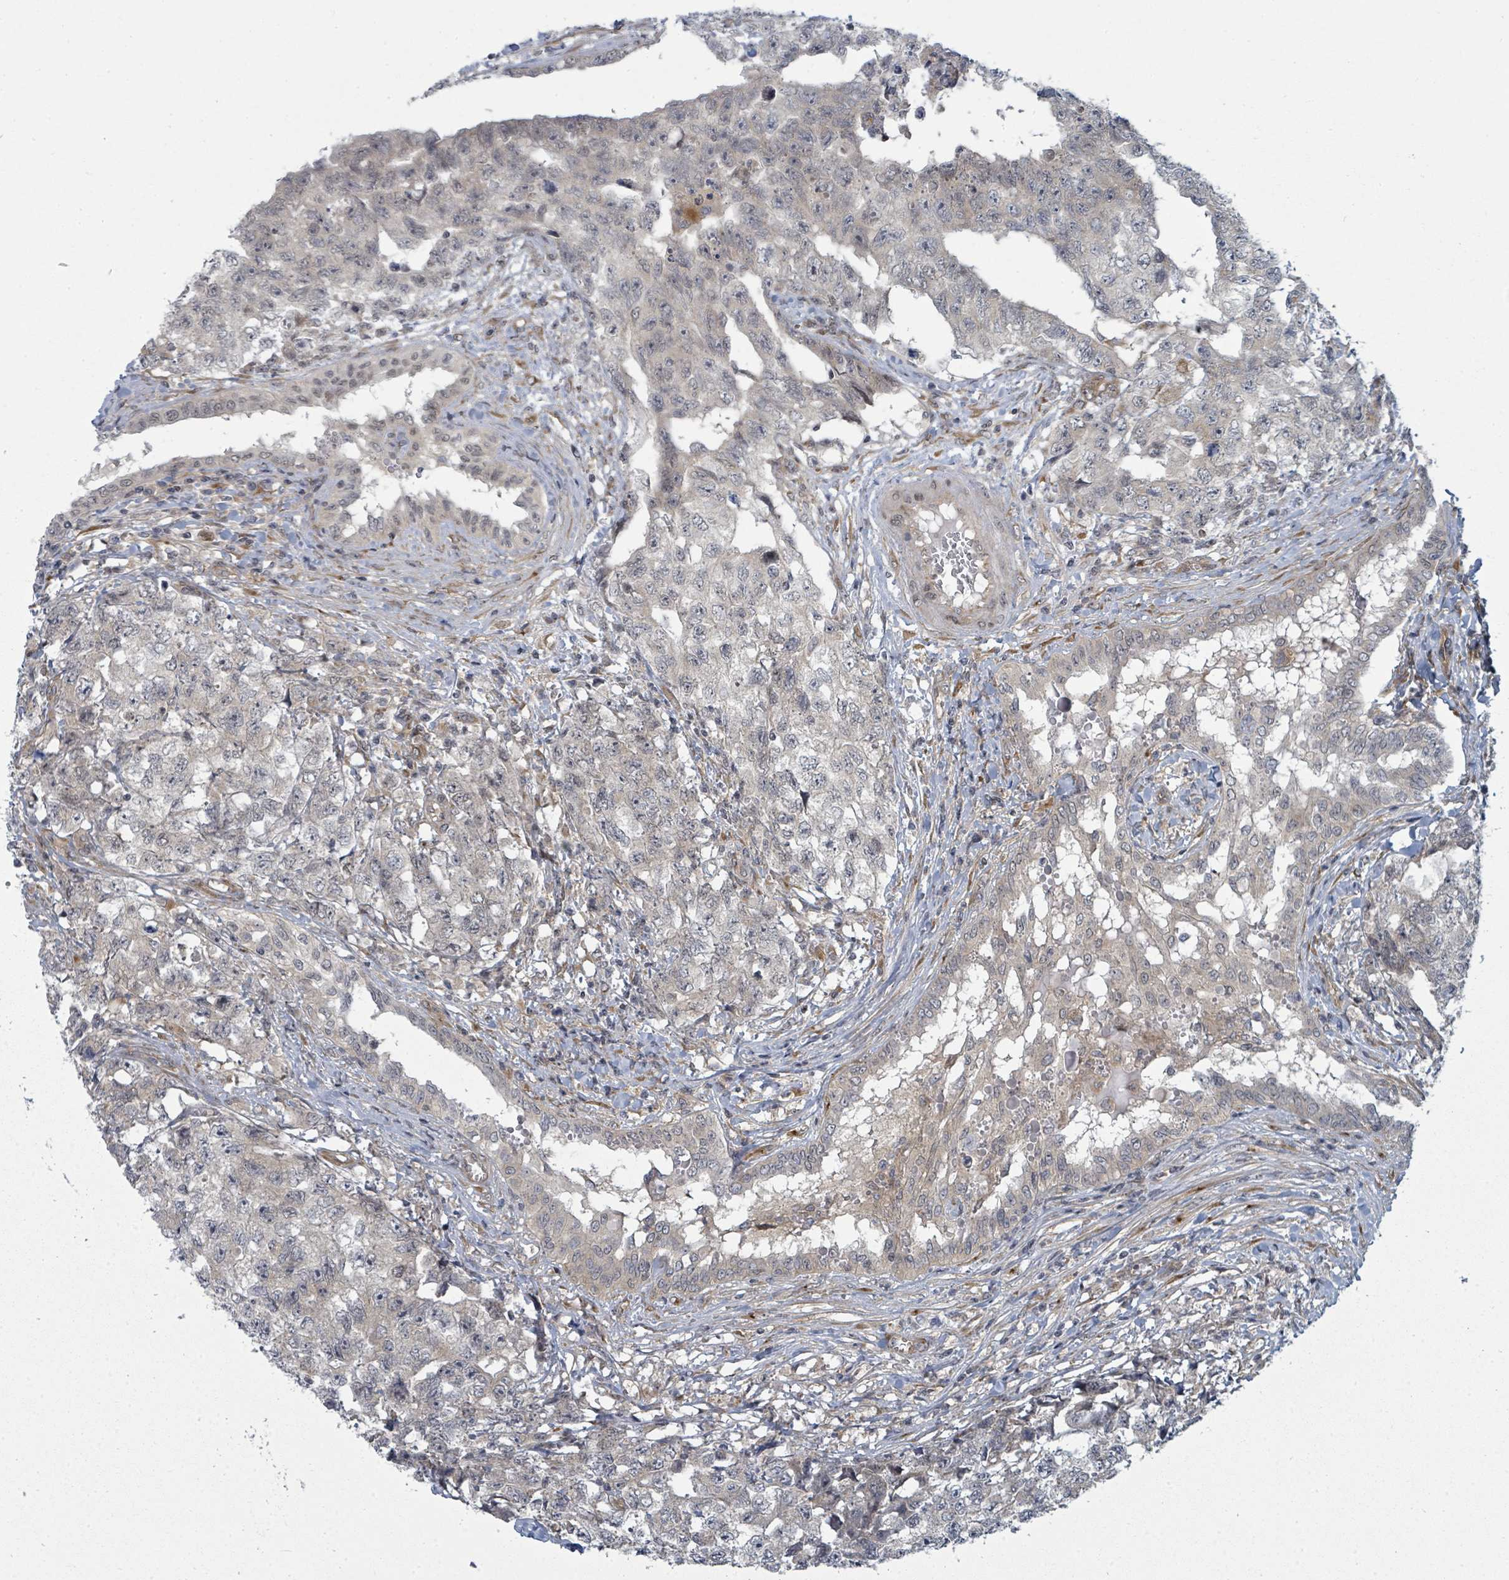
{"staining": {"intensity": "negative", "quantity": "none", "location": "none"}, "tissue": "testis cancer", "cell_type": "Tumor cells", "image_type": "cancer", "snomed": [{"axis": "morphology", "description": "Carcinoma, Embryonal, NOS"}, {"axis": "topography", "description": "Testis"}], "caption": "Testis embryonal carcinoma stained for a protein using IHC reveals no staining tumor cells.", "gene": "PSMG2", "patient": {"sex": "male", "age": 31}}